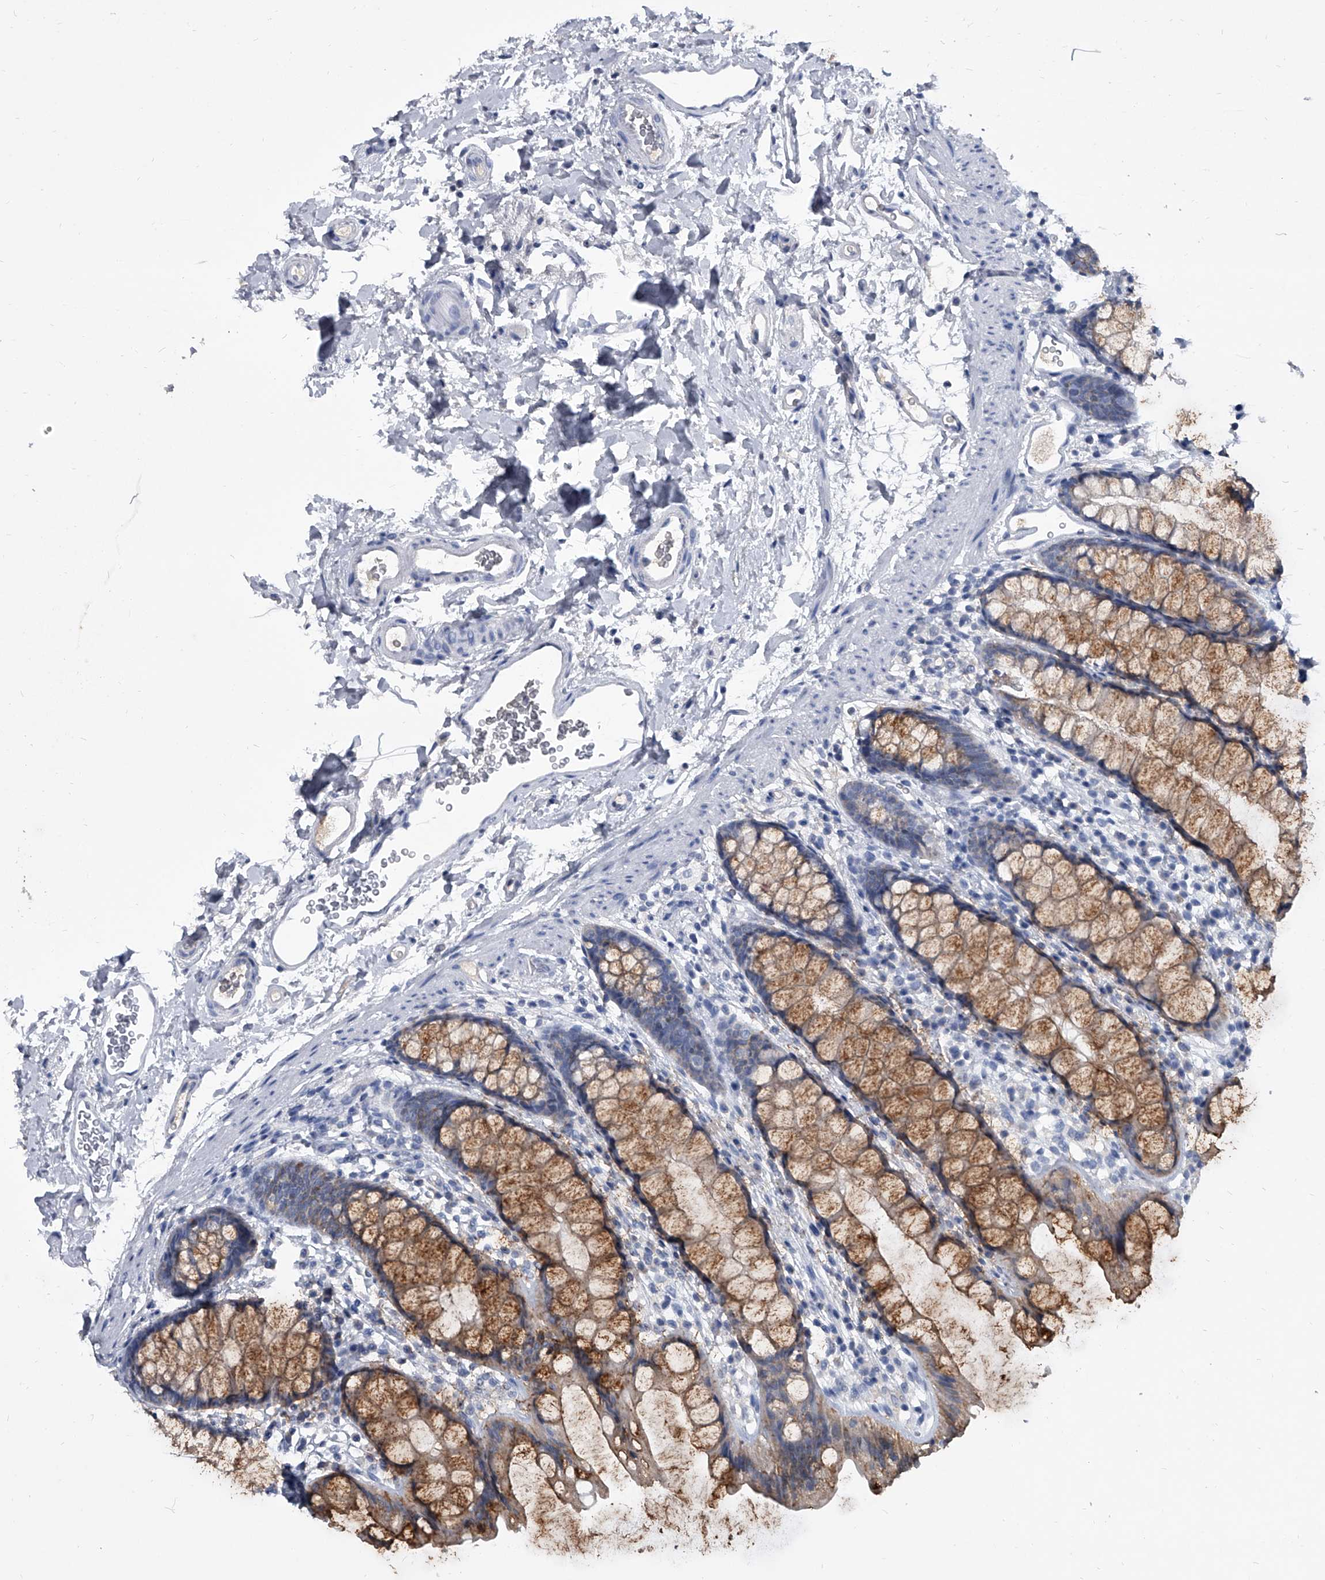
{"staining": {"intensity": "strong", "quantity": ">75%", "location": "cytoplasmic/membranous"}, "tissue": "rectum", "cell_type": "Glandular cells", "image_type": "normal", "snomed": [{"axis": "morphology", "description": "Normal tissue, NOS"}, {"axis": "topography", "description": "Rectum"}], "caption": "This photomicrograph exhibits immunohistochemistry staining of benign human rectum, with high strong cytoplasmic/membranous expression in approximately >75% of glandular cells.", "gene": "BCAS1", "patient": {"sex": "female", "age": 65}}